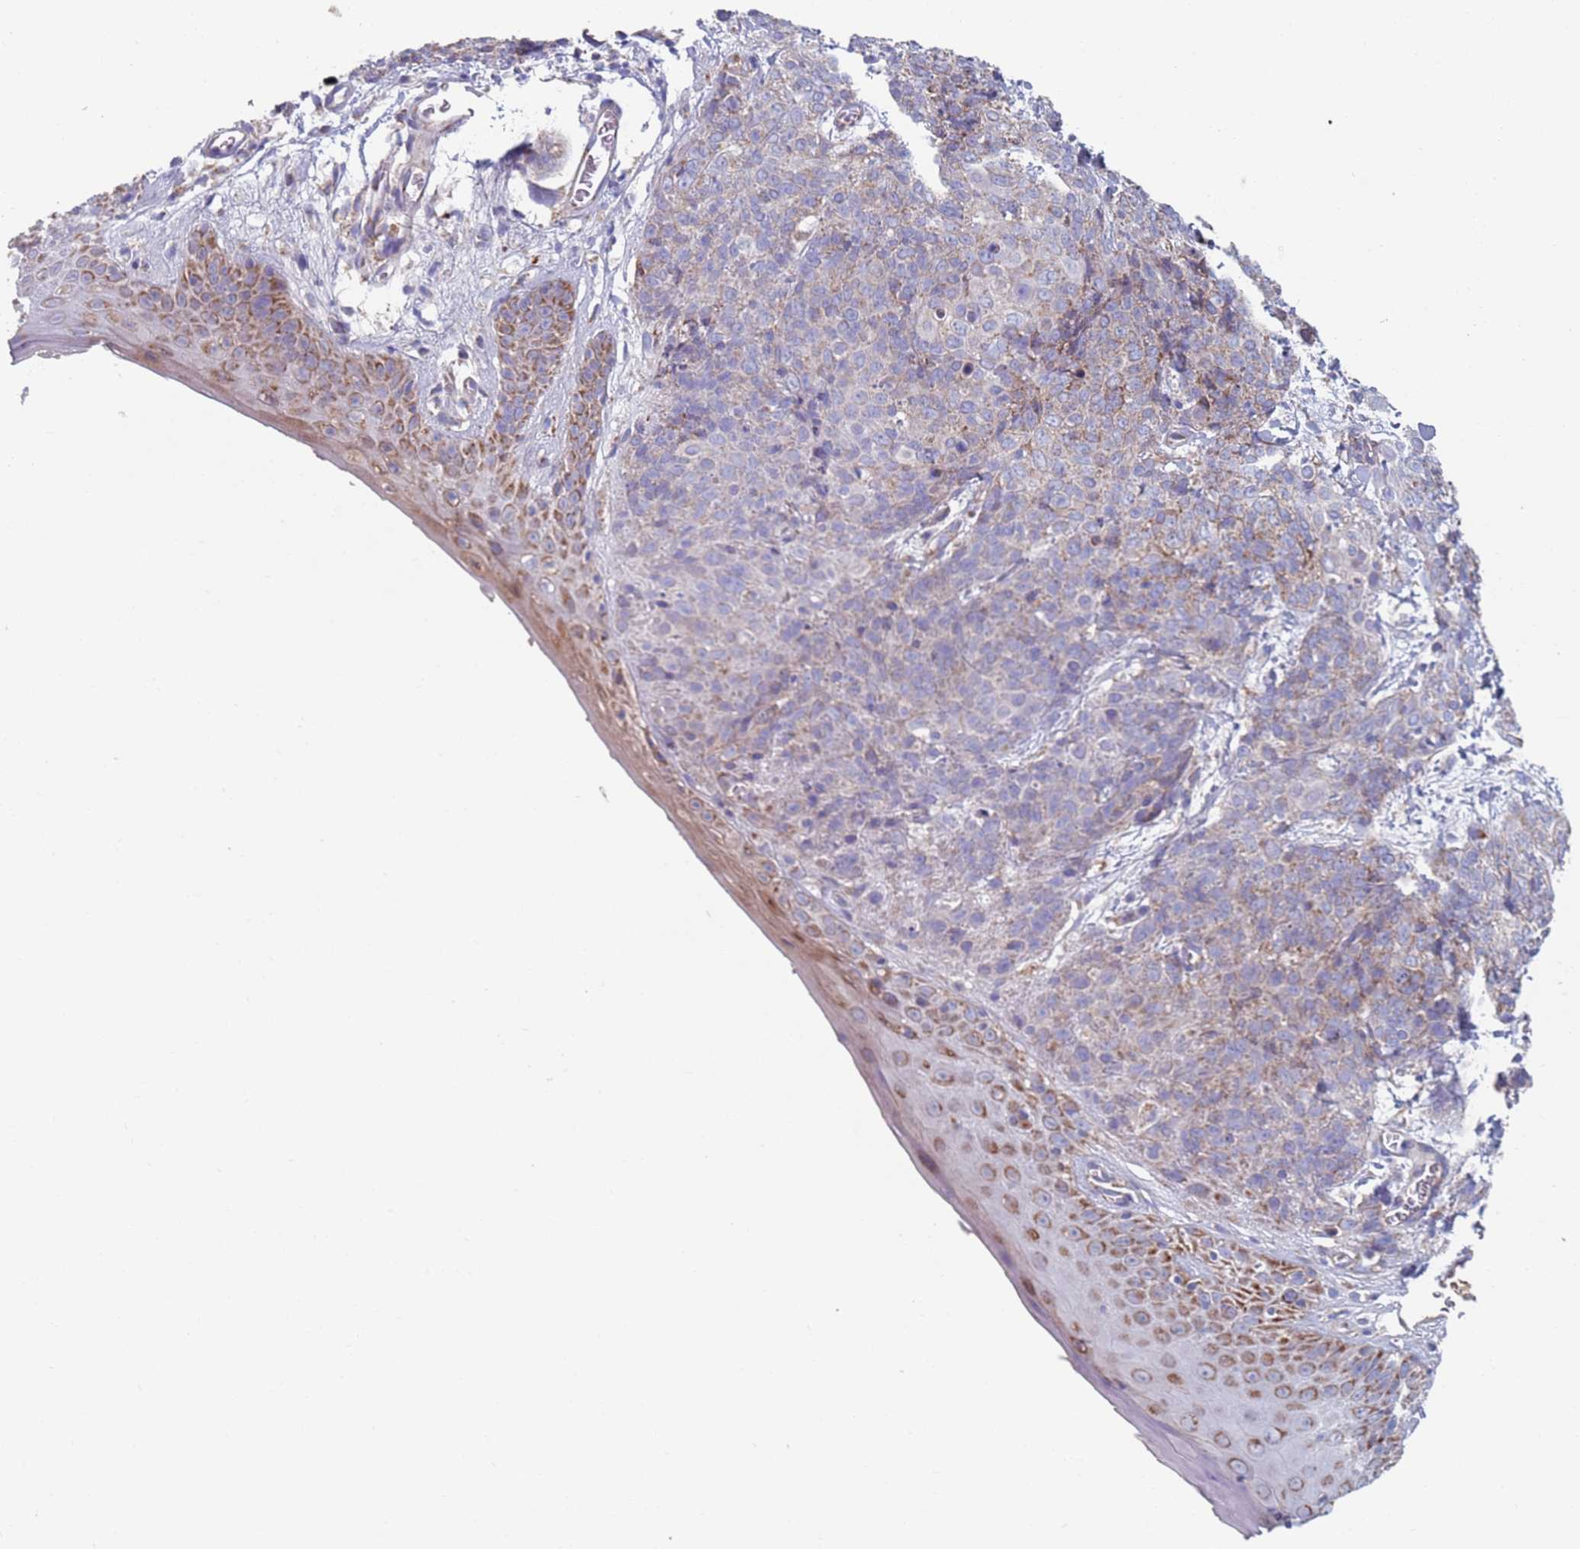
{"staining": {"intensity": "moderate", "quantity": "25%-75%", "location": "cytoplasmic/membranous"}, "tissue": "skin cancer", "cell_type": "Tumor cells", "image_type": "cancer", "snomed": [{"axis": "morphology", "description": "Squamous cell carcinoma, NOS"}, {"axis": "topography", "description": "Skin"}, {"axis": "topography", "description": "Vulva"}], "caption": "Human squamous cell carcinoma (skin) stained with a brown dye exhibits moderate cytoplasmic/membranous positive positivity in approximately 25%-75% of tumor cells.", "gene": "MRPL22", "patient": {"sex": "female", "age": 85}}